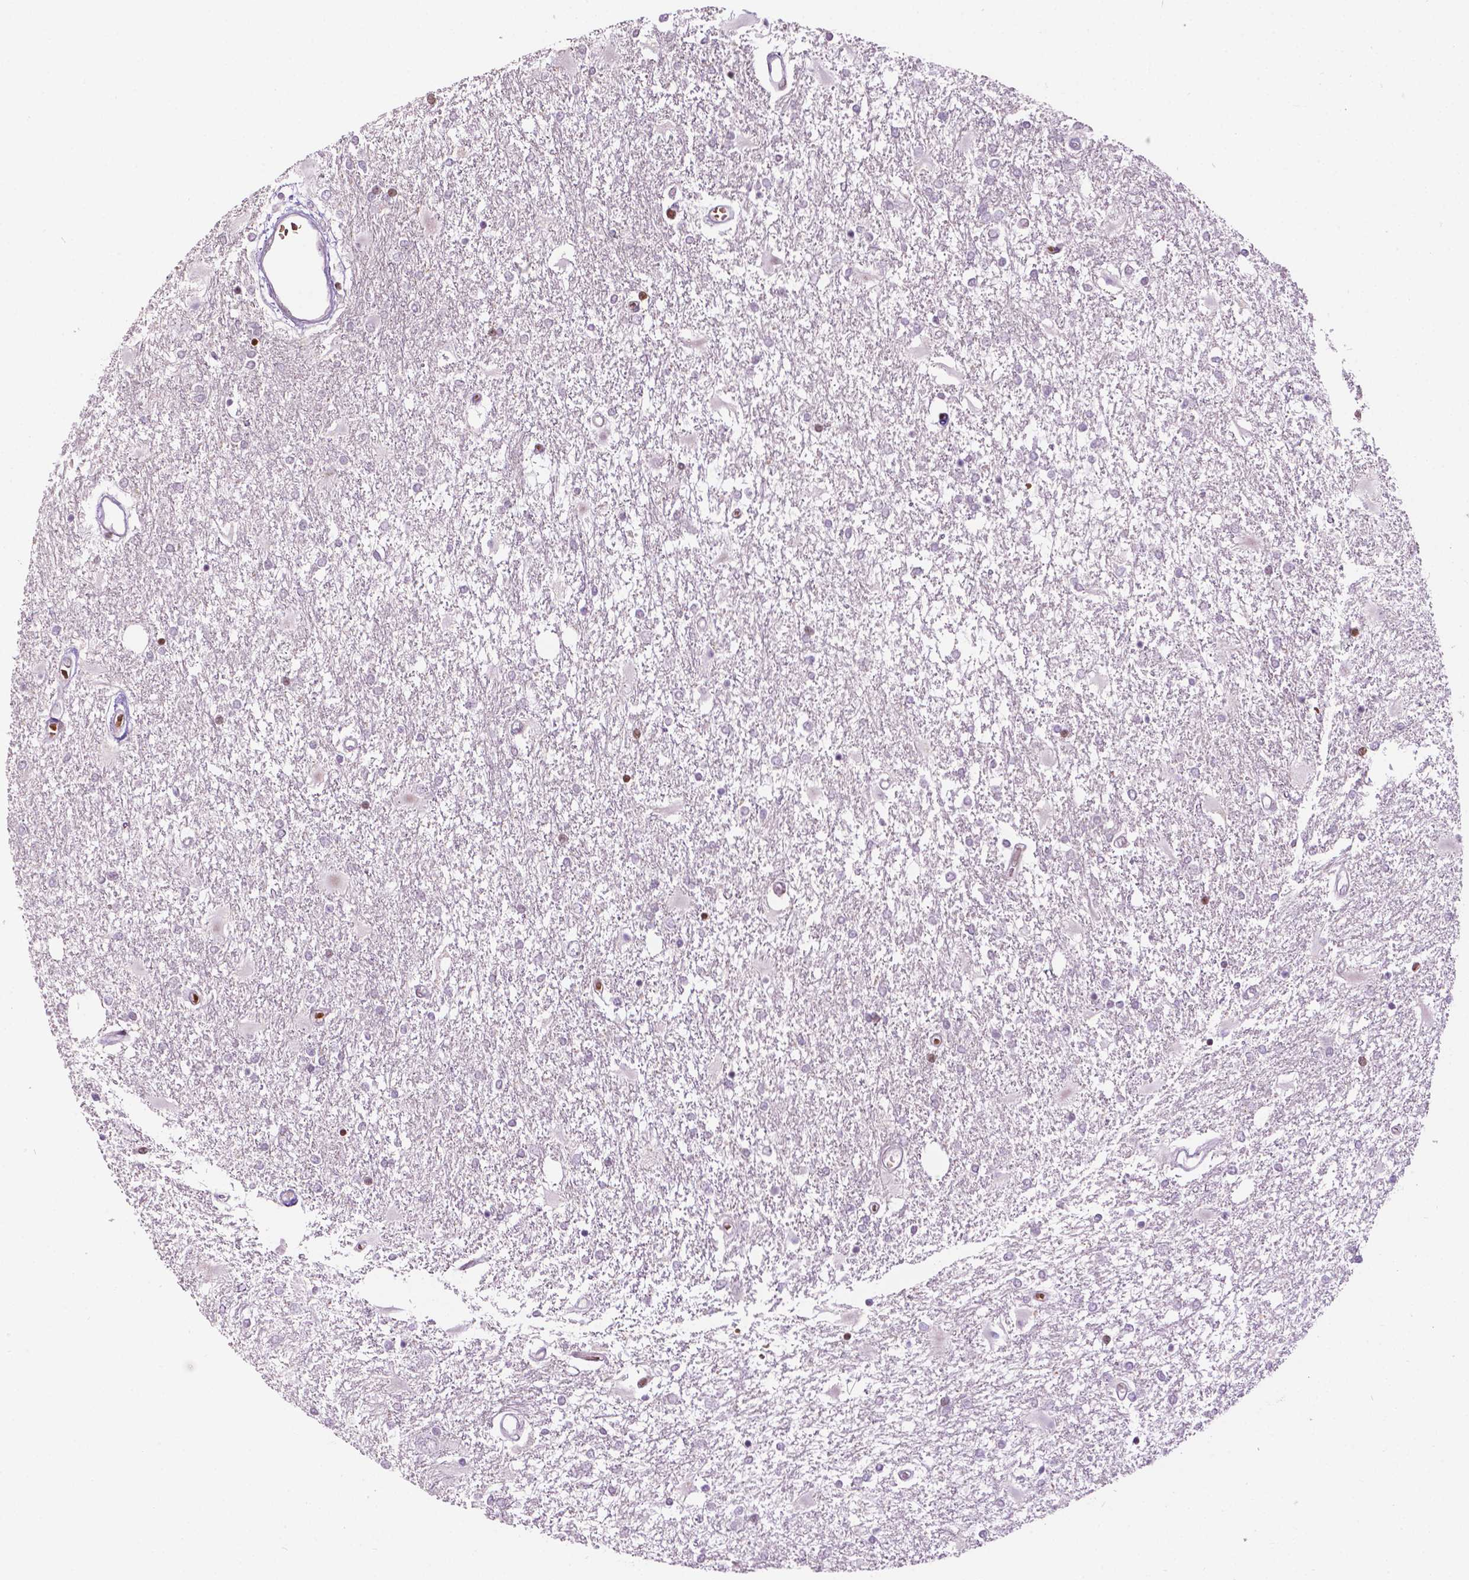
{"staining": {"intensity": "negative", "quantity": "none", "location": "none"}, "tissue": "glioma", "cell_type": "Tumor cells", "image_type": "cancer", "snomed": [{"axis": "morphology", "description": "Glioma, malignant, High grade"}, {"axis": "topography", "description": "Cerebral cortex"}], "caption": "This photomicrograph is of glioma stained with IHC to label a protein in brown with the nuclei are counter-stained blue. There is no expression in tumor cells.", "gene": "PTPN18", "patient": {"sex": "male", "age": 79}}